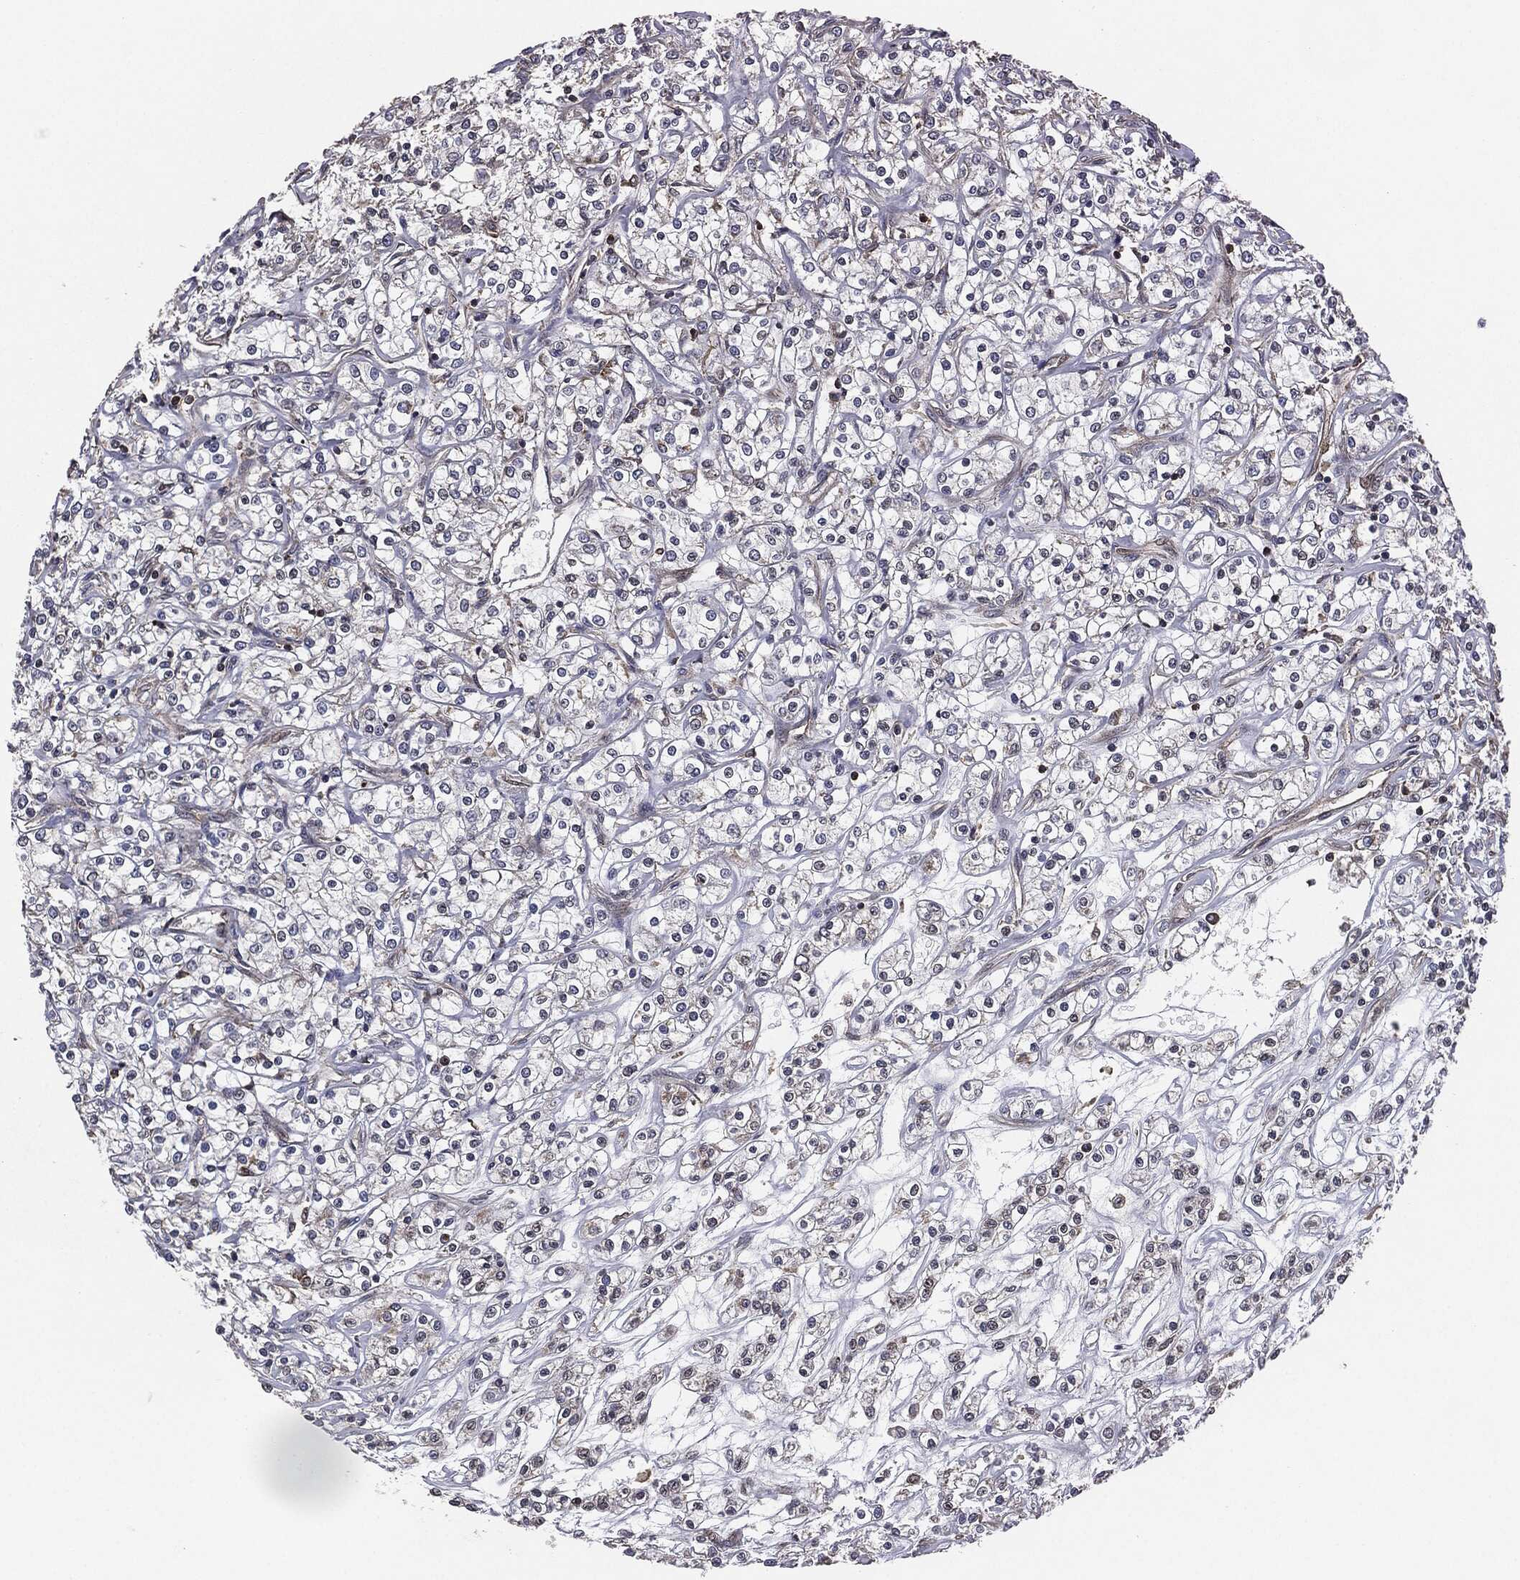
{"staining": {"intensity": "negative", "quantity": "none", "location": "none"}, "tissue": "renal cancer", "cell_type": "Tumor cells", "image_type": "cancer", "snomed": [{"axis": "morphology", "description": "Adenocarcinoma, NOS"}, {"axis": "topography", "description": "Kidney"}], "caption": "Immunohistochemistry (IHC) photomicrograph of adenocarcinoma (renal) stained for a protein (brown), which reveals no positivity in tumor cells.", "gene": "UBR1", "patient": {"sex": "female", "age": 59}}